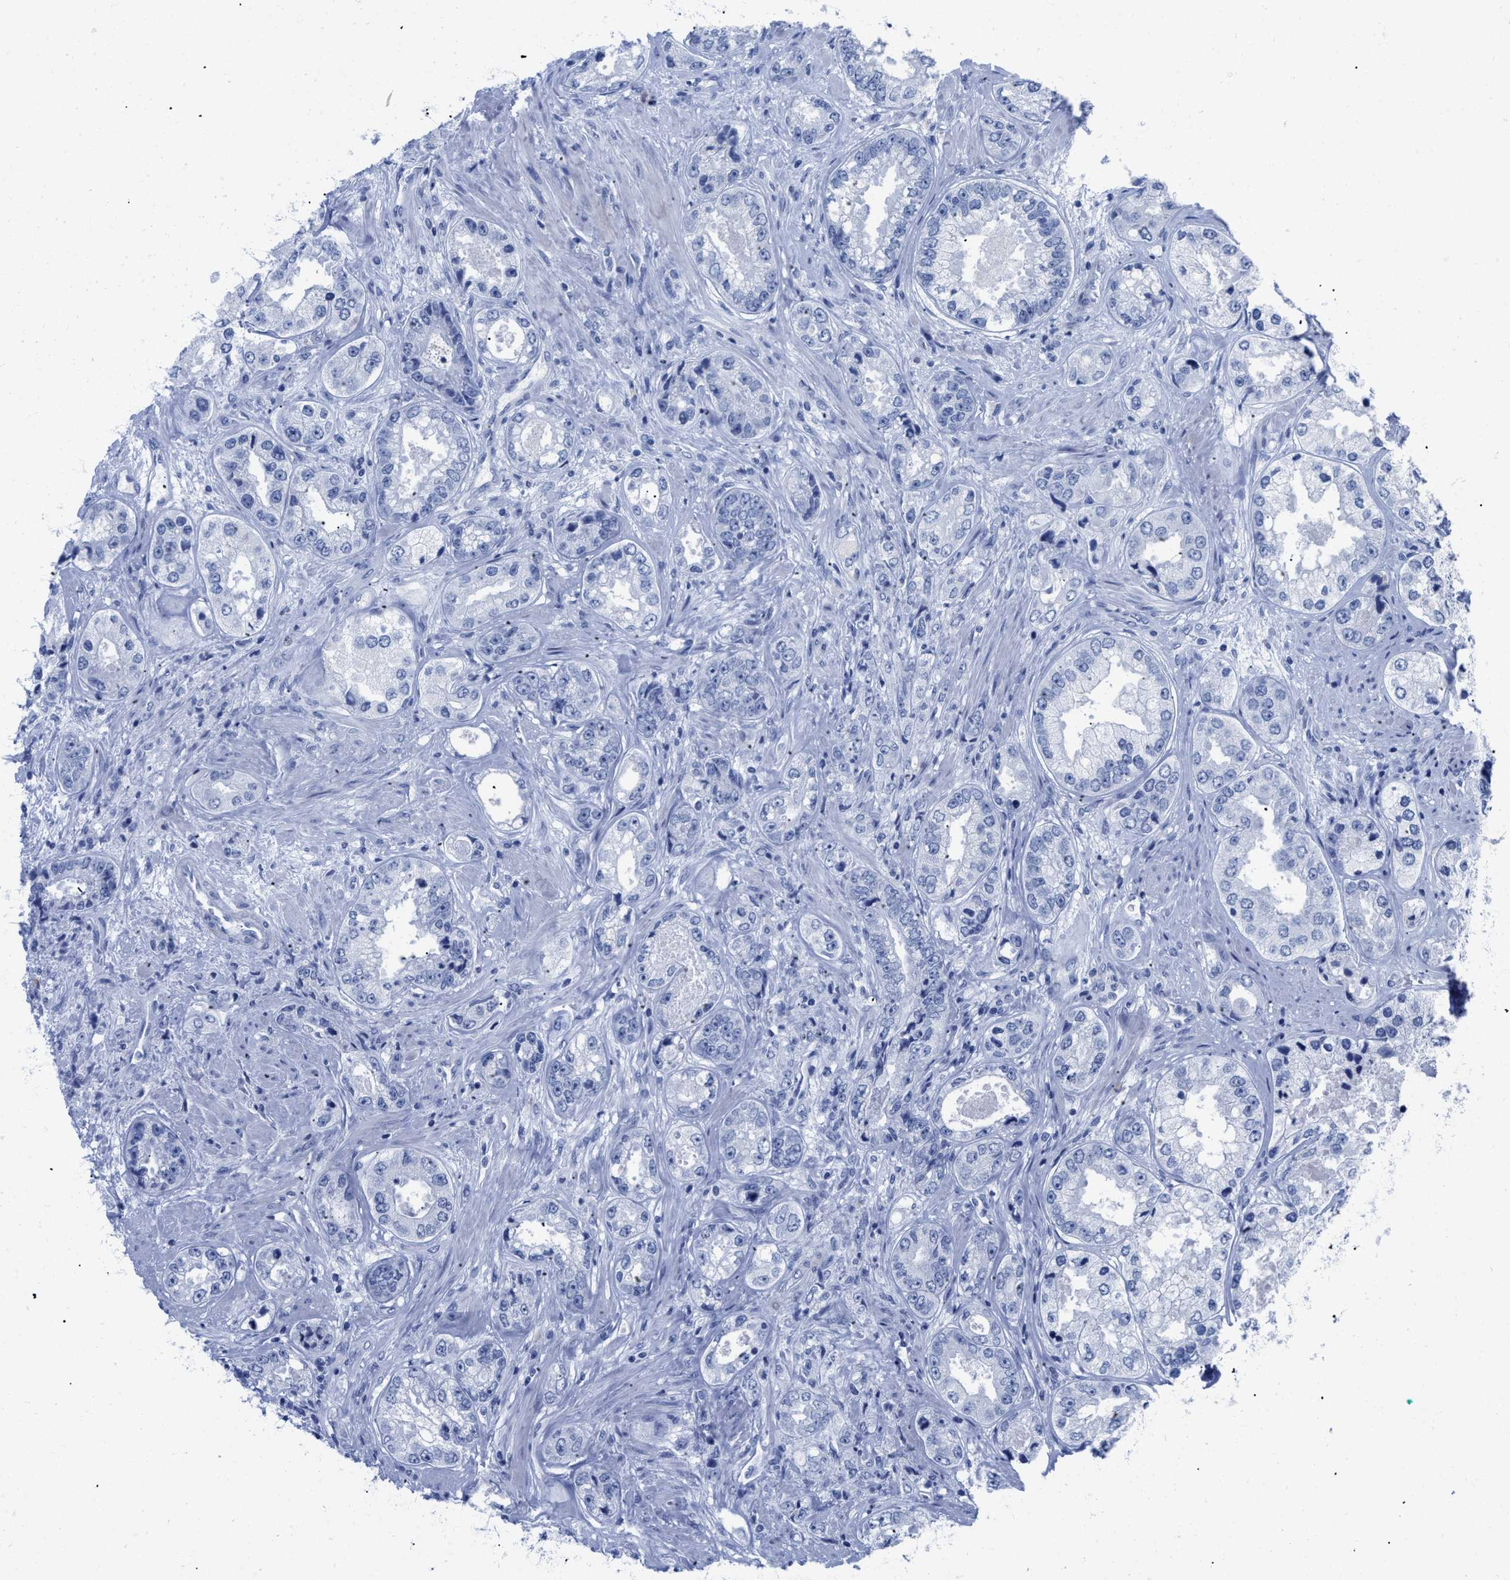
{"staining": {"intensity": "negative", "quantity": "none", "location": "none"}, "tissue": "prostate cancer", "cell_type": "Tumor cells", "image_type": "cancer", "snomed": [{"axis": "morphology", "description": "Adenocarcinoma, High grade"}, {"axis": "topography", "description": "Prostate"}], "caption": "Tumor cells show no significant protein staining in prostate adenocarcinoma (high-grade).", "gene": "DUSP26", "patient": {"sex": "male", "age": 61}}